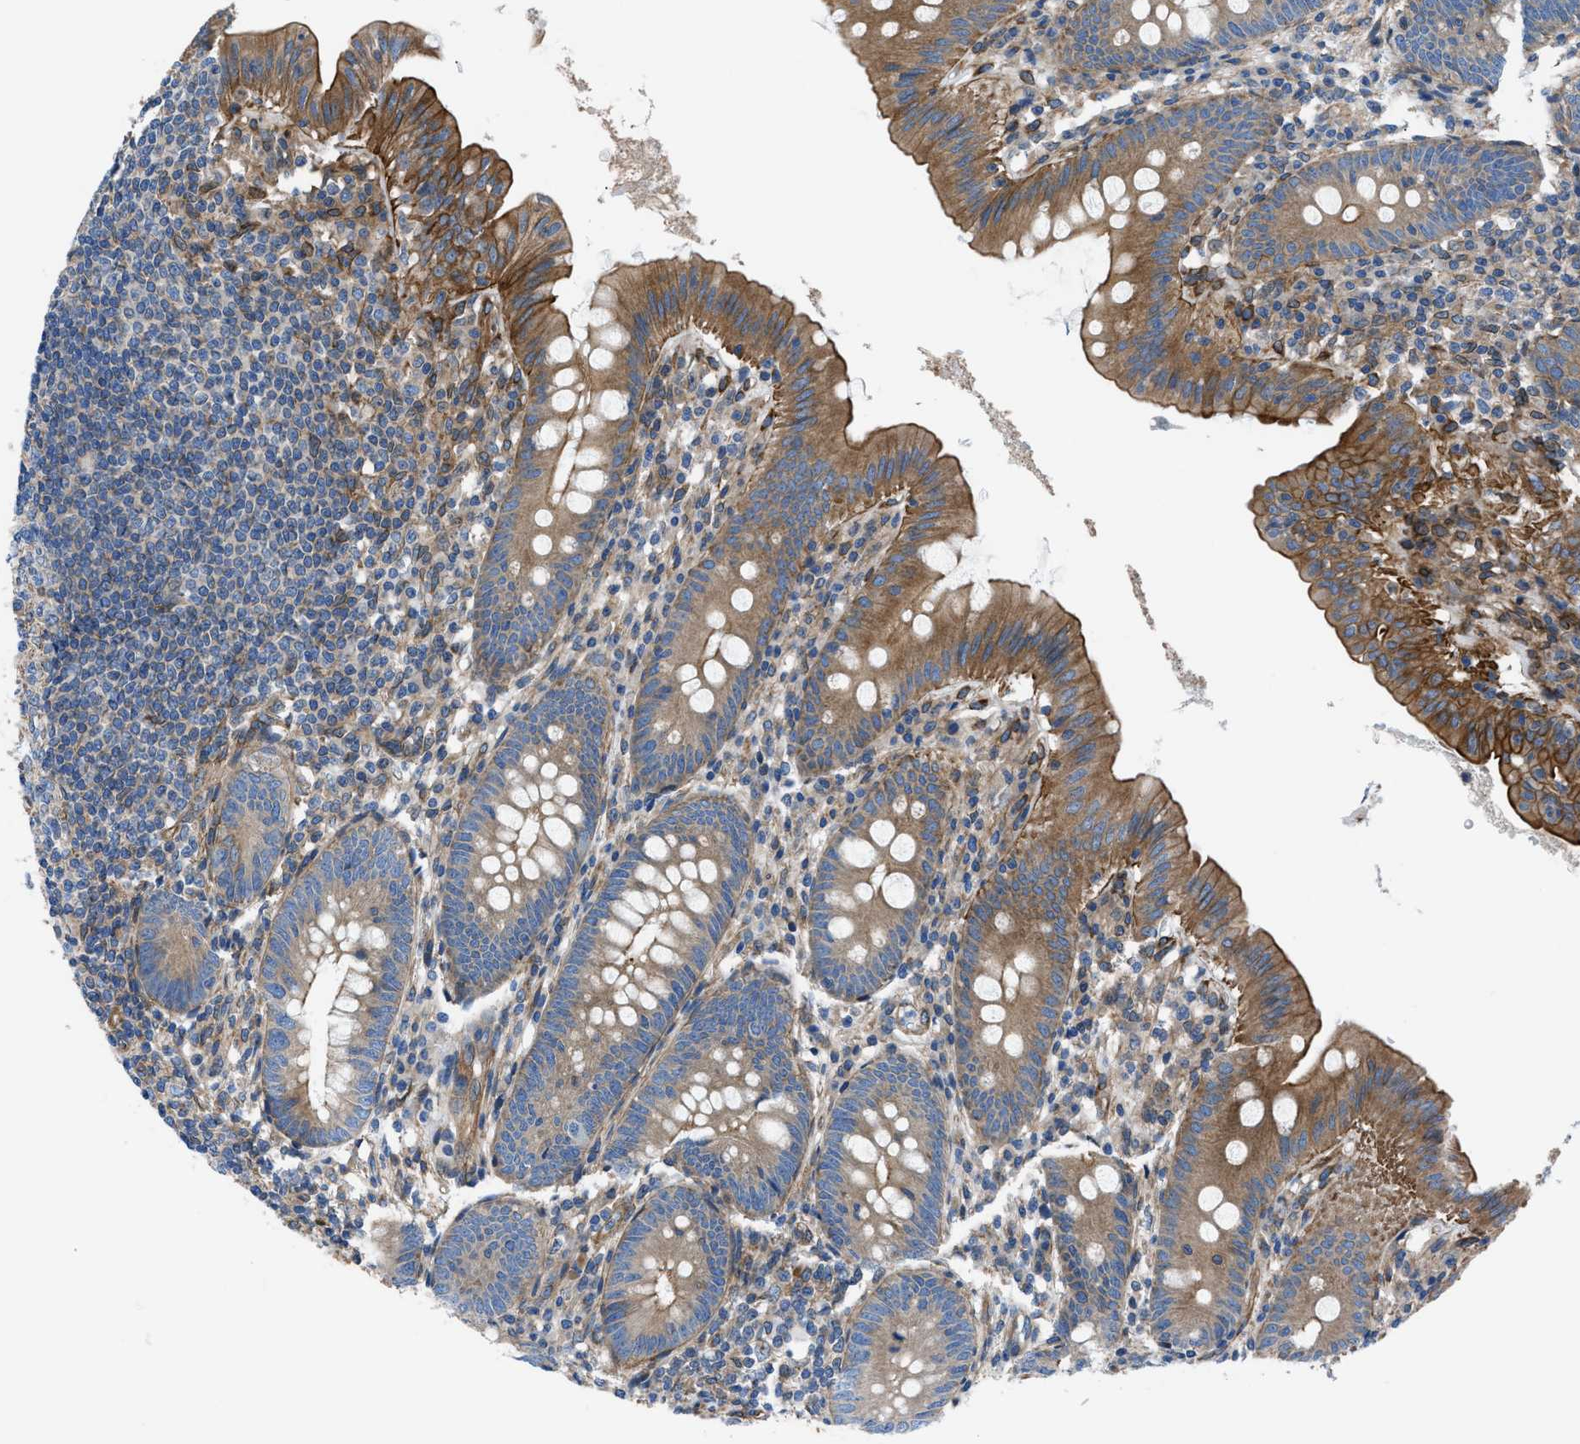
{"staining": {"intensity": "moderate", "quantity": "25%-75%", "location": "cytoplasmic/membranous"}, "tissue": "appendix", "cell_type": "Glandular cells", "image_type": "normal", "snomed": [{"axis": "morphology", "description": "Normal tissue, NOS"}, {"axis": "topography", "description": "Appendix"}], "caption": "This photomicrograph reveals immunohistochemistry staining of benign human appendix, with medium moderate cytoplasmic/membranous positivity in about 25%-75% of glandular cells.", "gene": "DMAC1", "patient": {"sex": "male", "age": 56}}